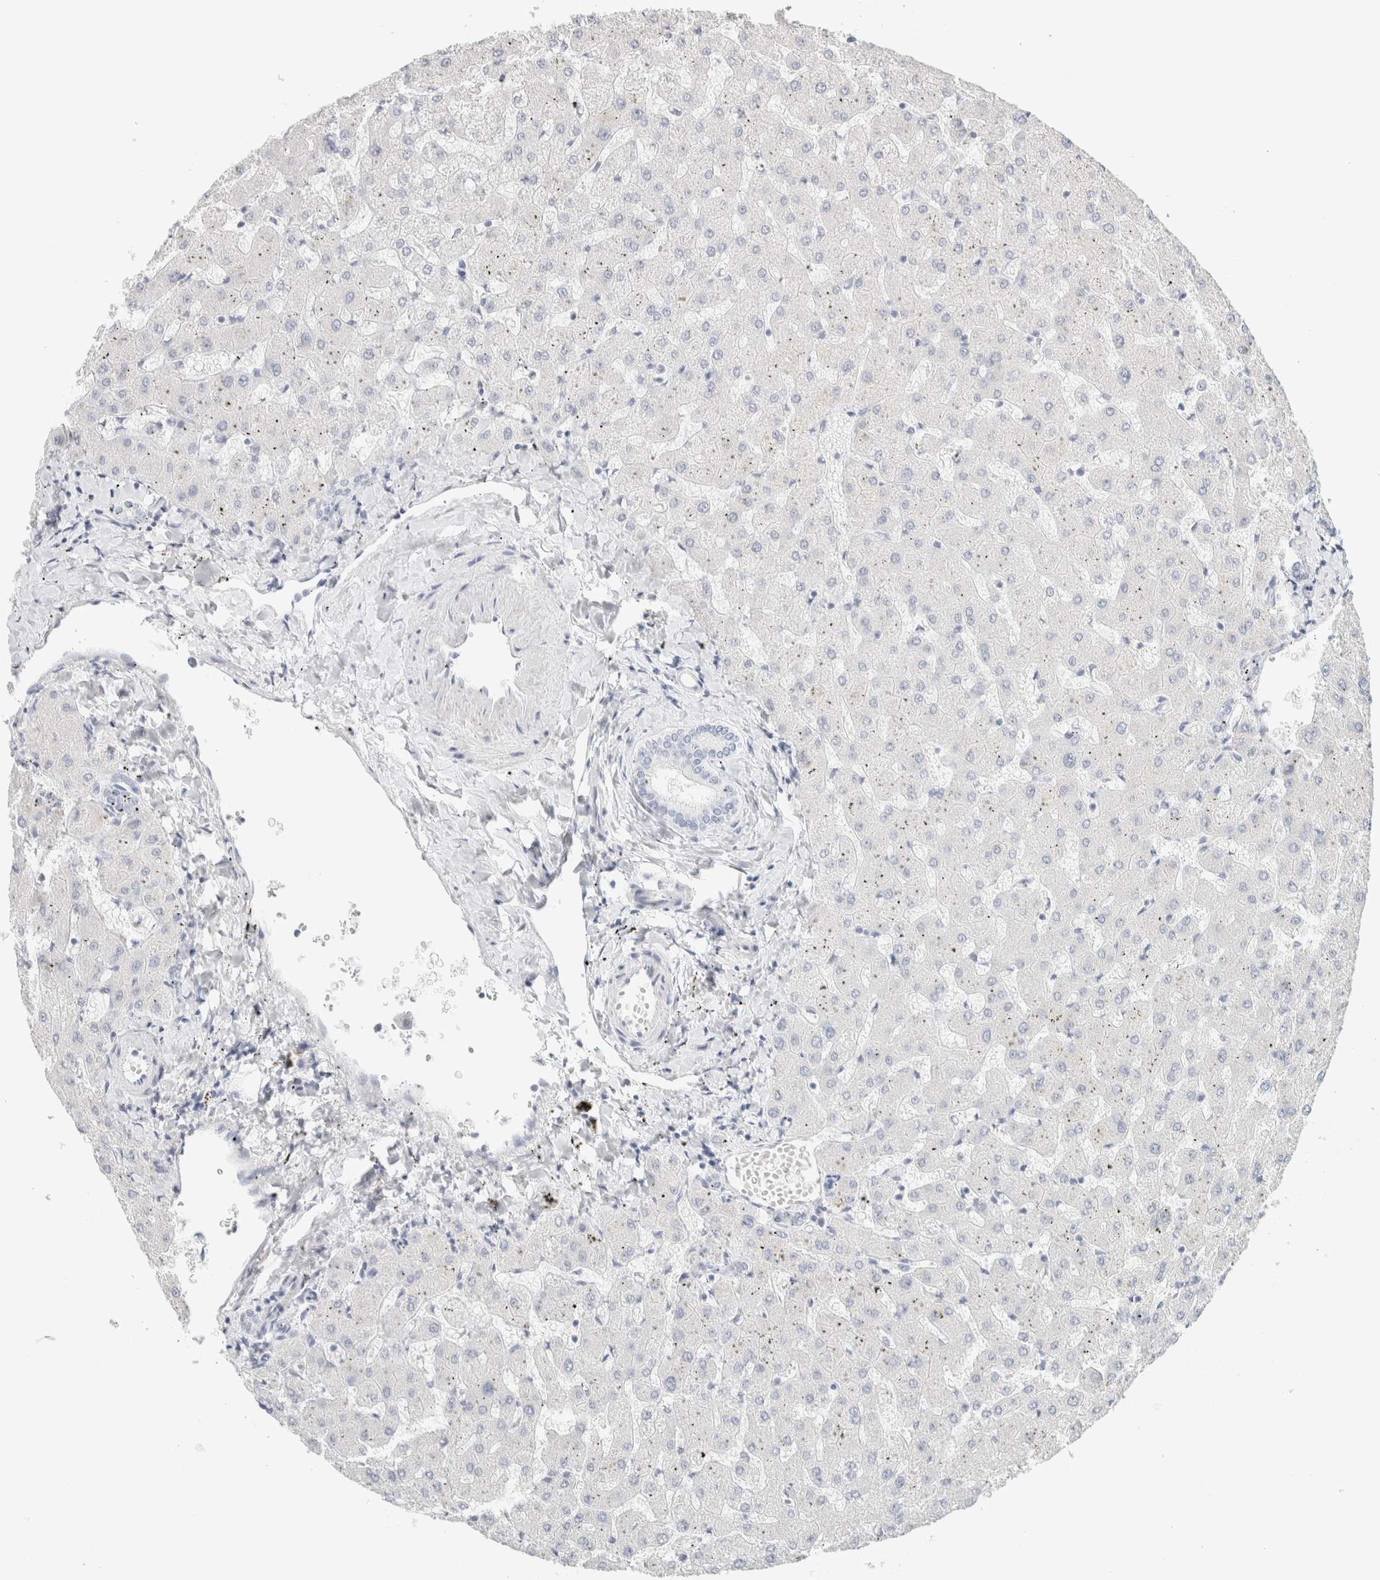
{"staining": {"intensity": "negative", "quantity": "none", "location": "none"}, "tissue": "liver", "cell_type": "Cholangiocytes", "image_type": "normal", "snomed": [{"axis": "morphology", "description": "Normal tissue, NOS"}, {"axis": "topography", "description": "Liver"}], "caption": "Immunohistochemistry (IHC) histopathology image of normal human liver stained for a protein (brown), which exhibits no positivity in cholangiocytes.", "gene": "NEFM", "patient": {"sex": "female", "age": 63}}